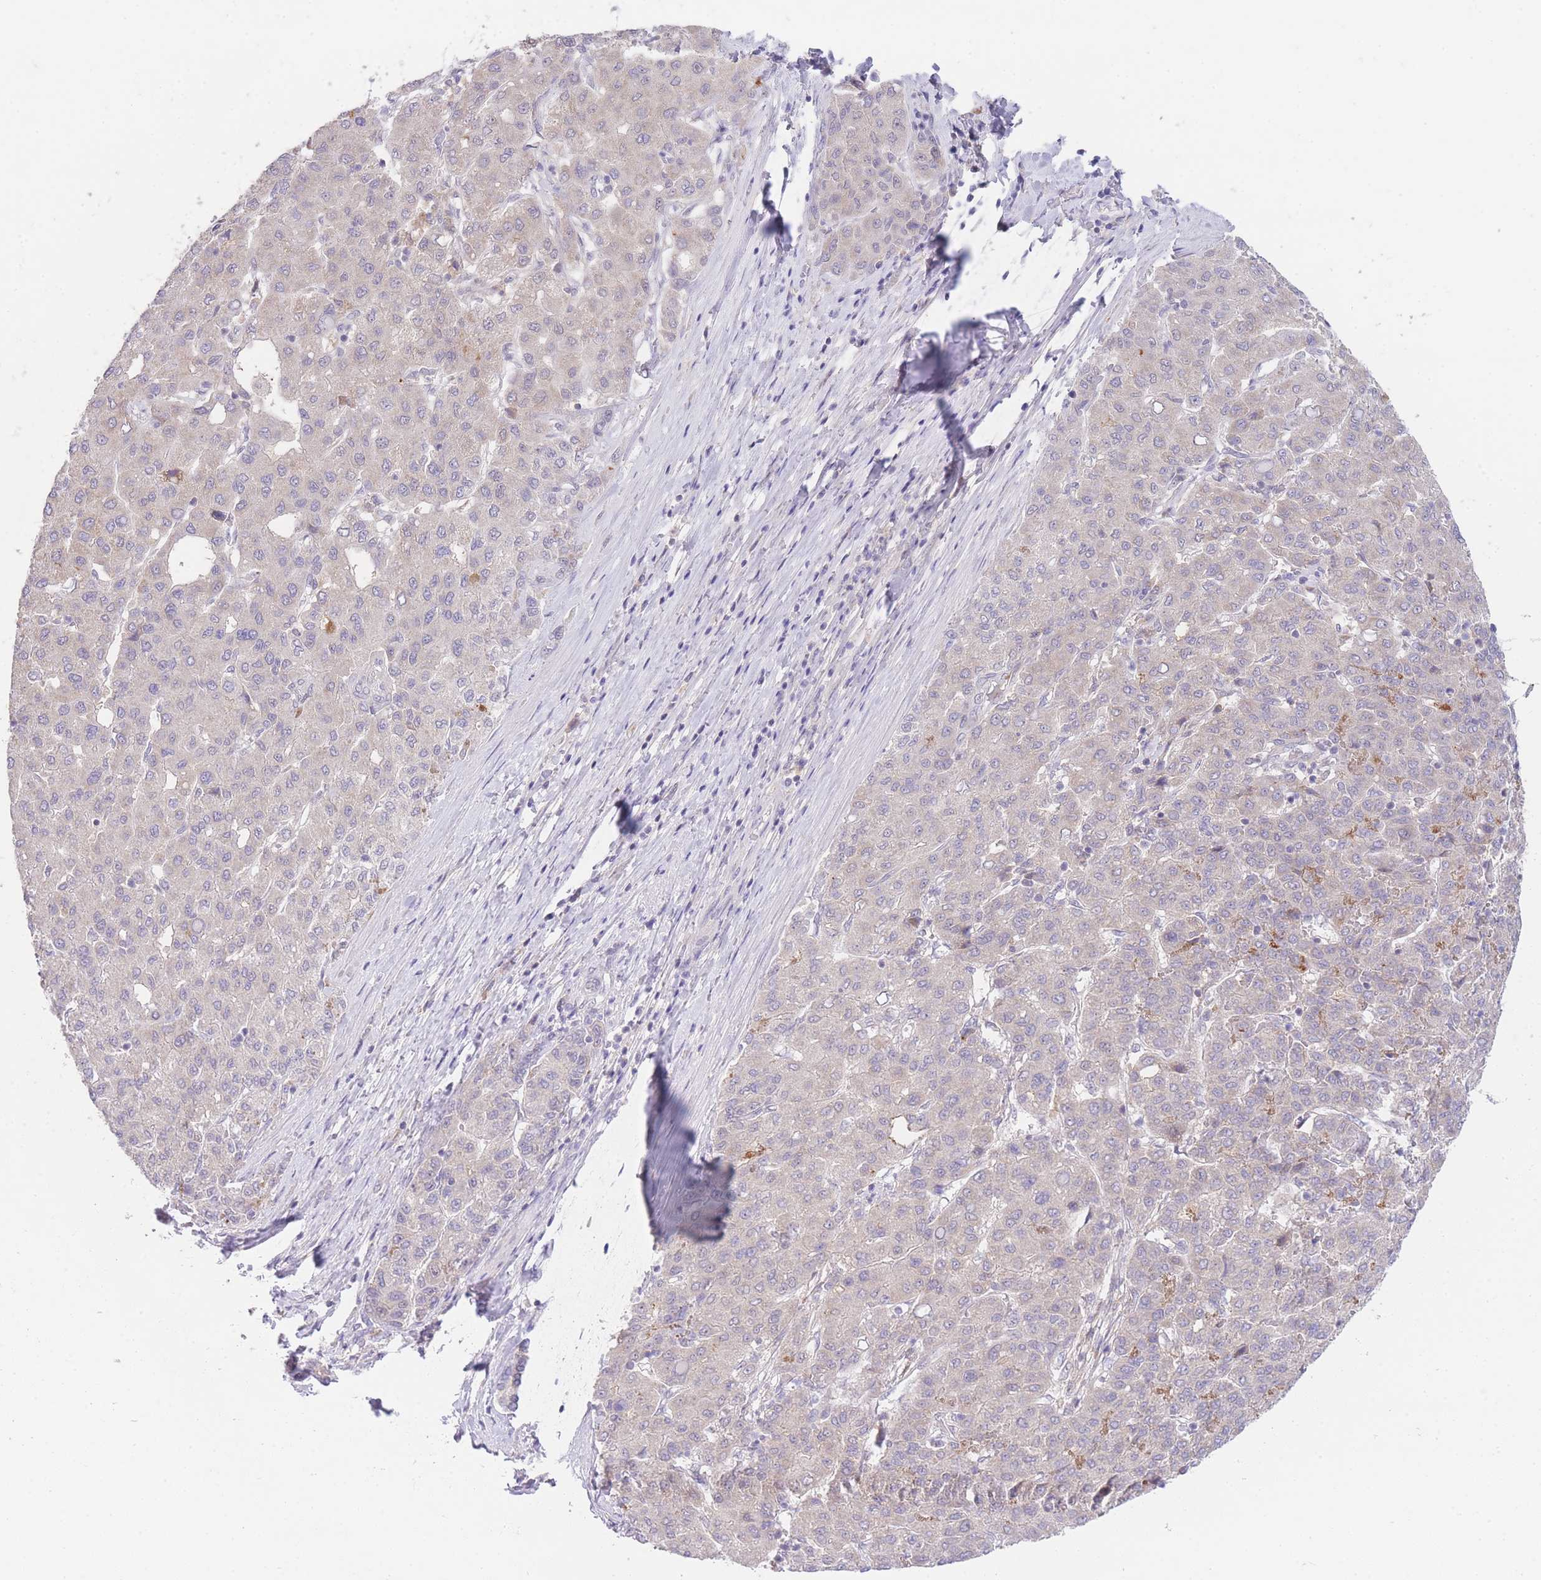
{"staining": {"intensity": "negative", "quantity": "none", "location": "none"}, "tissue": "liver cancer", "cell_type": "Tumor cells", "image_type": "cancer", "snomed": [{"axis": "morphology", "description": "Carcinoma, Hepatocellular, NOS"}, {"axis": "topography", "description": "Liver"}], "caption": "Immunohistochemistry (IHC) image of neoplastic tissue: liver cancer stained with DAB exhibits no significant protein positivity in tumor cells.", "gene": "SLC25A33", "patient": {"sex": "male", "age": 65}}